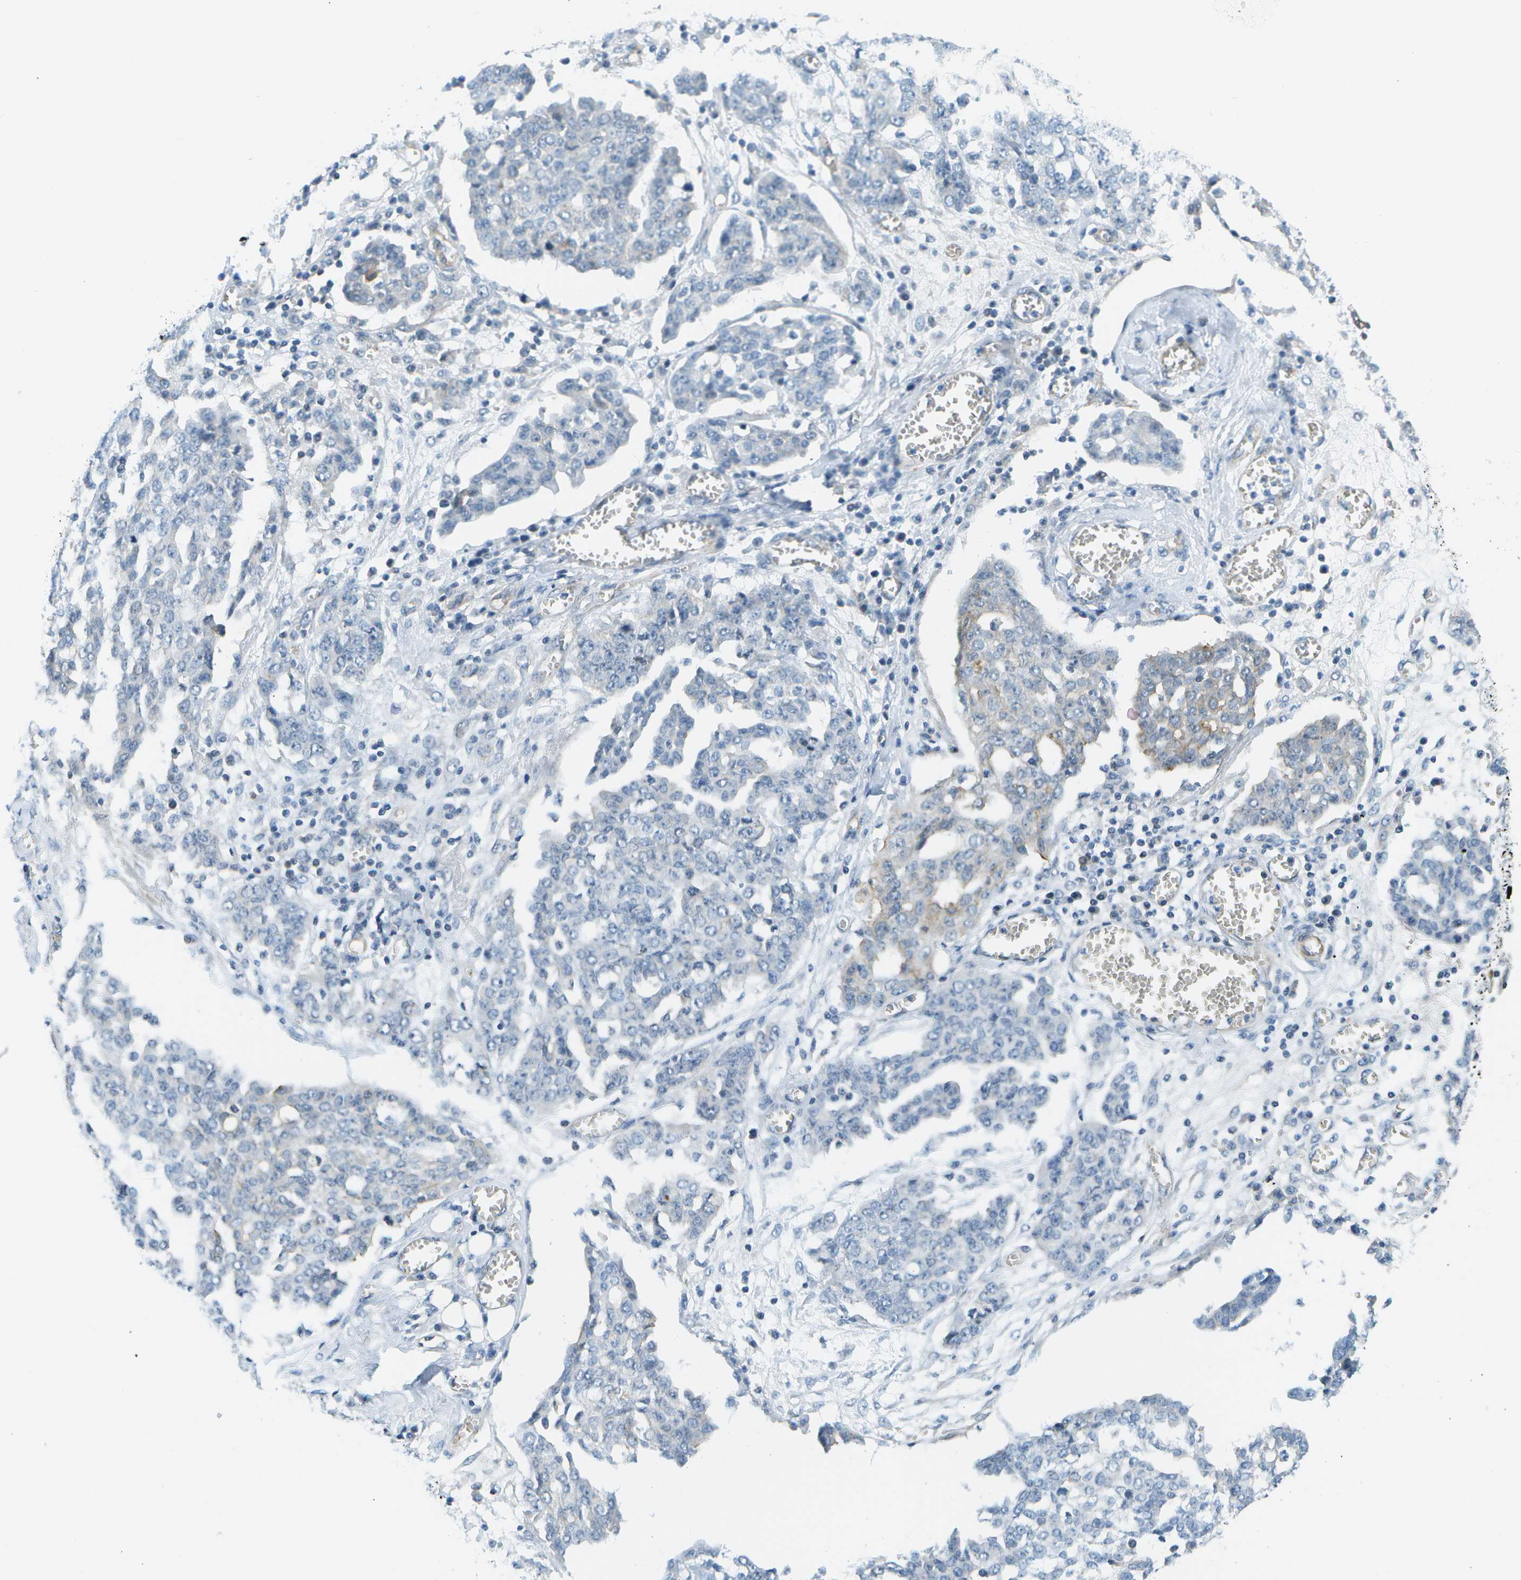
{"staining": {"intensity": "negative", "quantity": "none", "location": "none"}, "tissue": "ovarian cancer", "cell_type": "Tumor cells", "image_type": "cancer", "snomed": [{"axis": "morphology", "description": "Cystadenocarcinoma, serous, NOS"}, {"axis": "topography", "description": "Soft tissue"}, {"axis": "topography", "description": "Ovary"}], "caption": "Histopathology image shows no significant protein expression in tumor cells of serous cystadenocarcinoma (ovarian).", "gene": "KIAA0040", "patient": {"sex": "female", "age": 57}}